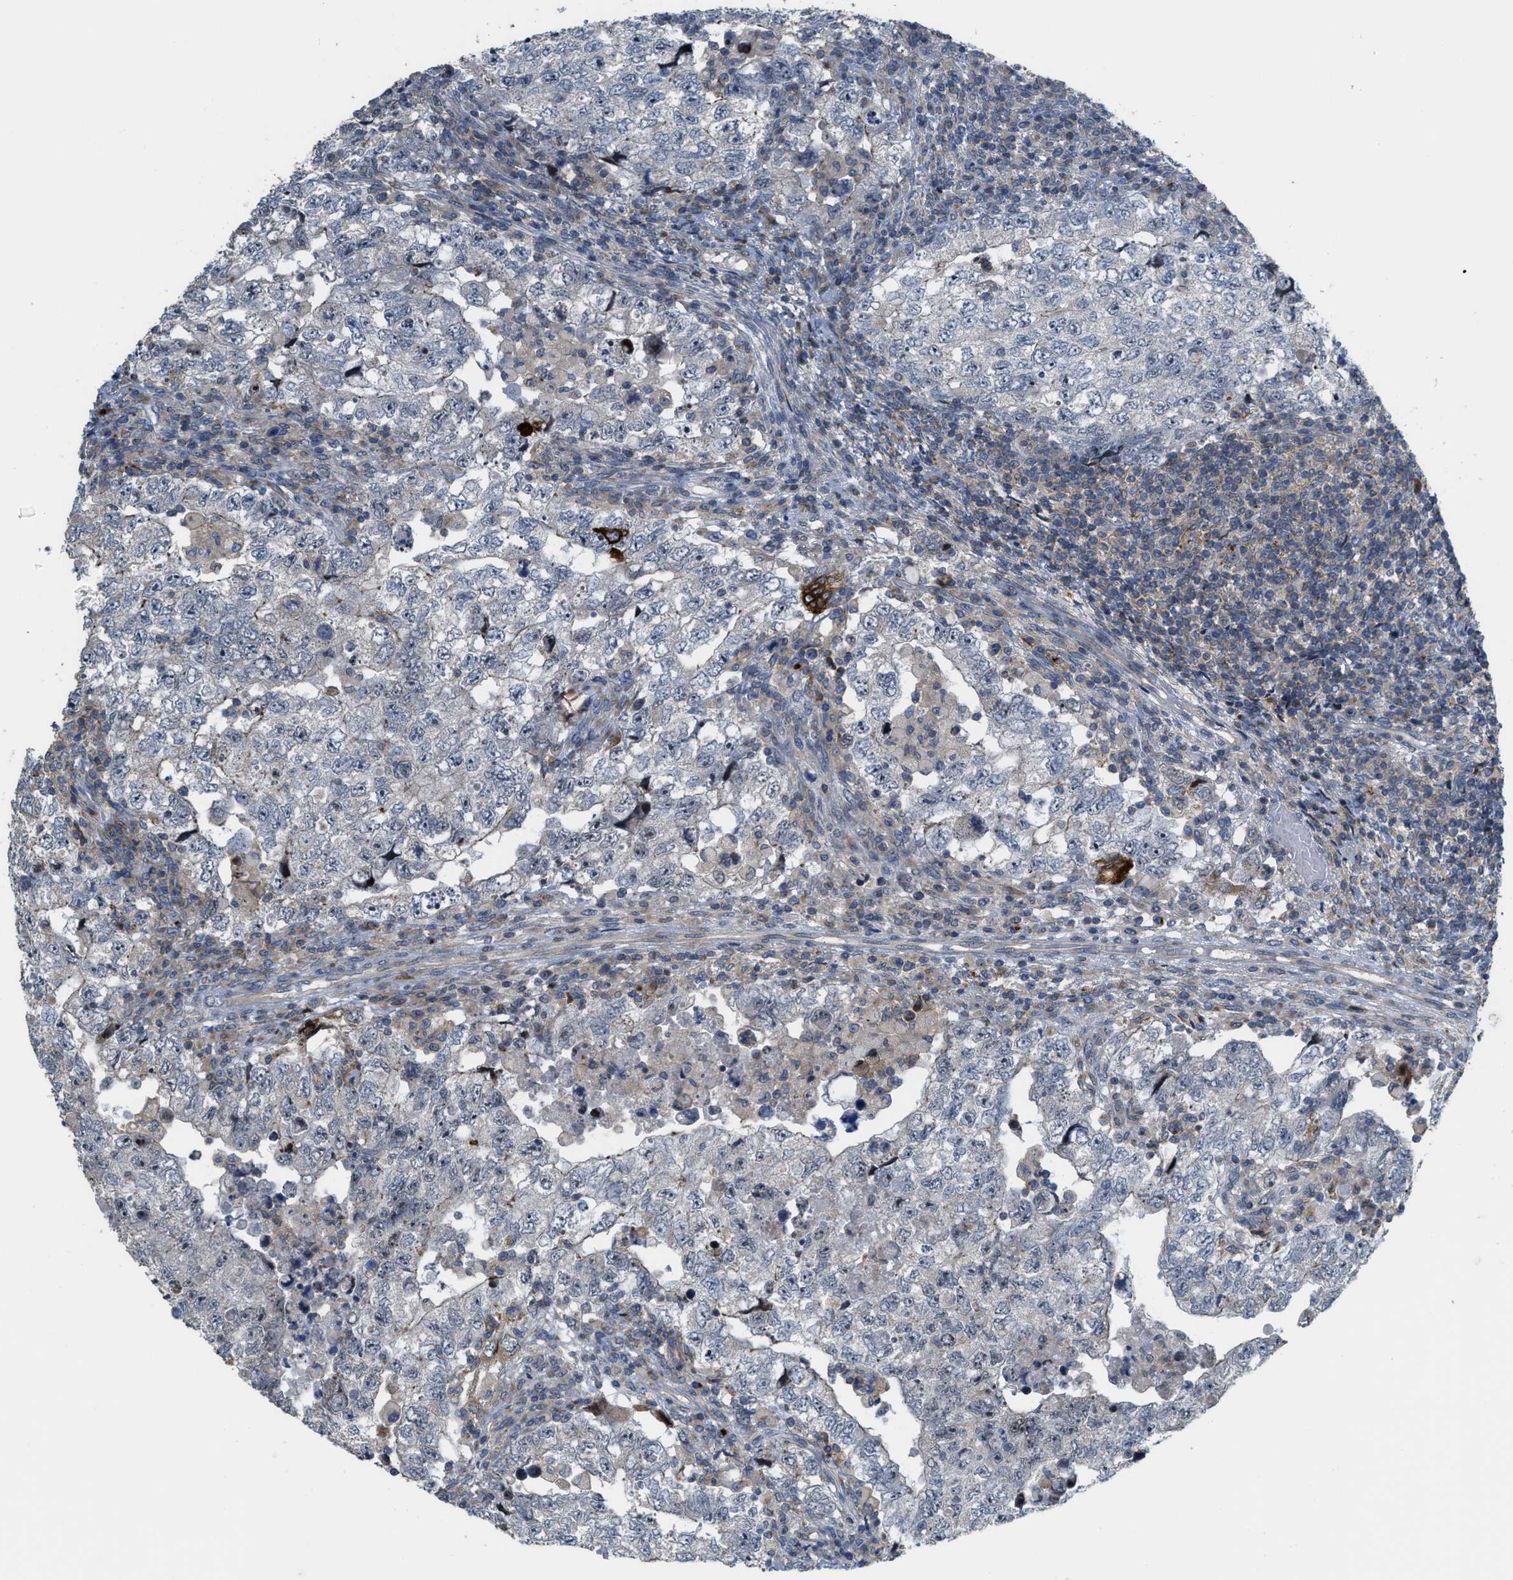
{"staining": {"intensity": "negative", "quantity": "none", "location": "none"}, "tissue": "testis cancer", "cell_type": "Tumor cells", "image_type": "cancer", "snomed": [{"axis": "morphology", "description": "Carcinoma, Embryonal, NOS"}, {"axis": "topography", "description": "Testis"}], "caption": "Immunohistochemistry (IHC) of human testis cancer demonstrates no positivity in tumor cells.", "gene": "DIPK1A", "patient": {"sex": "male", "age": 36}}